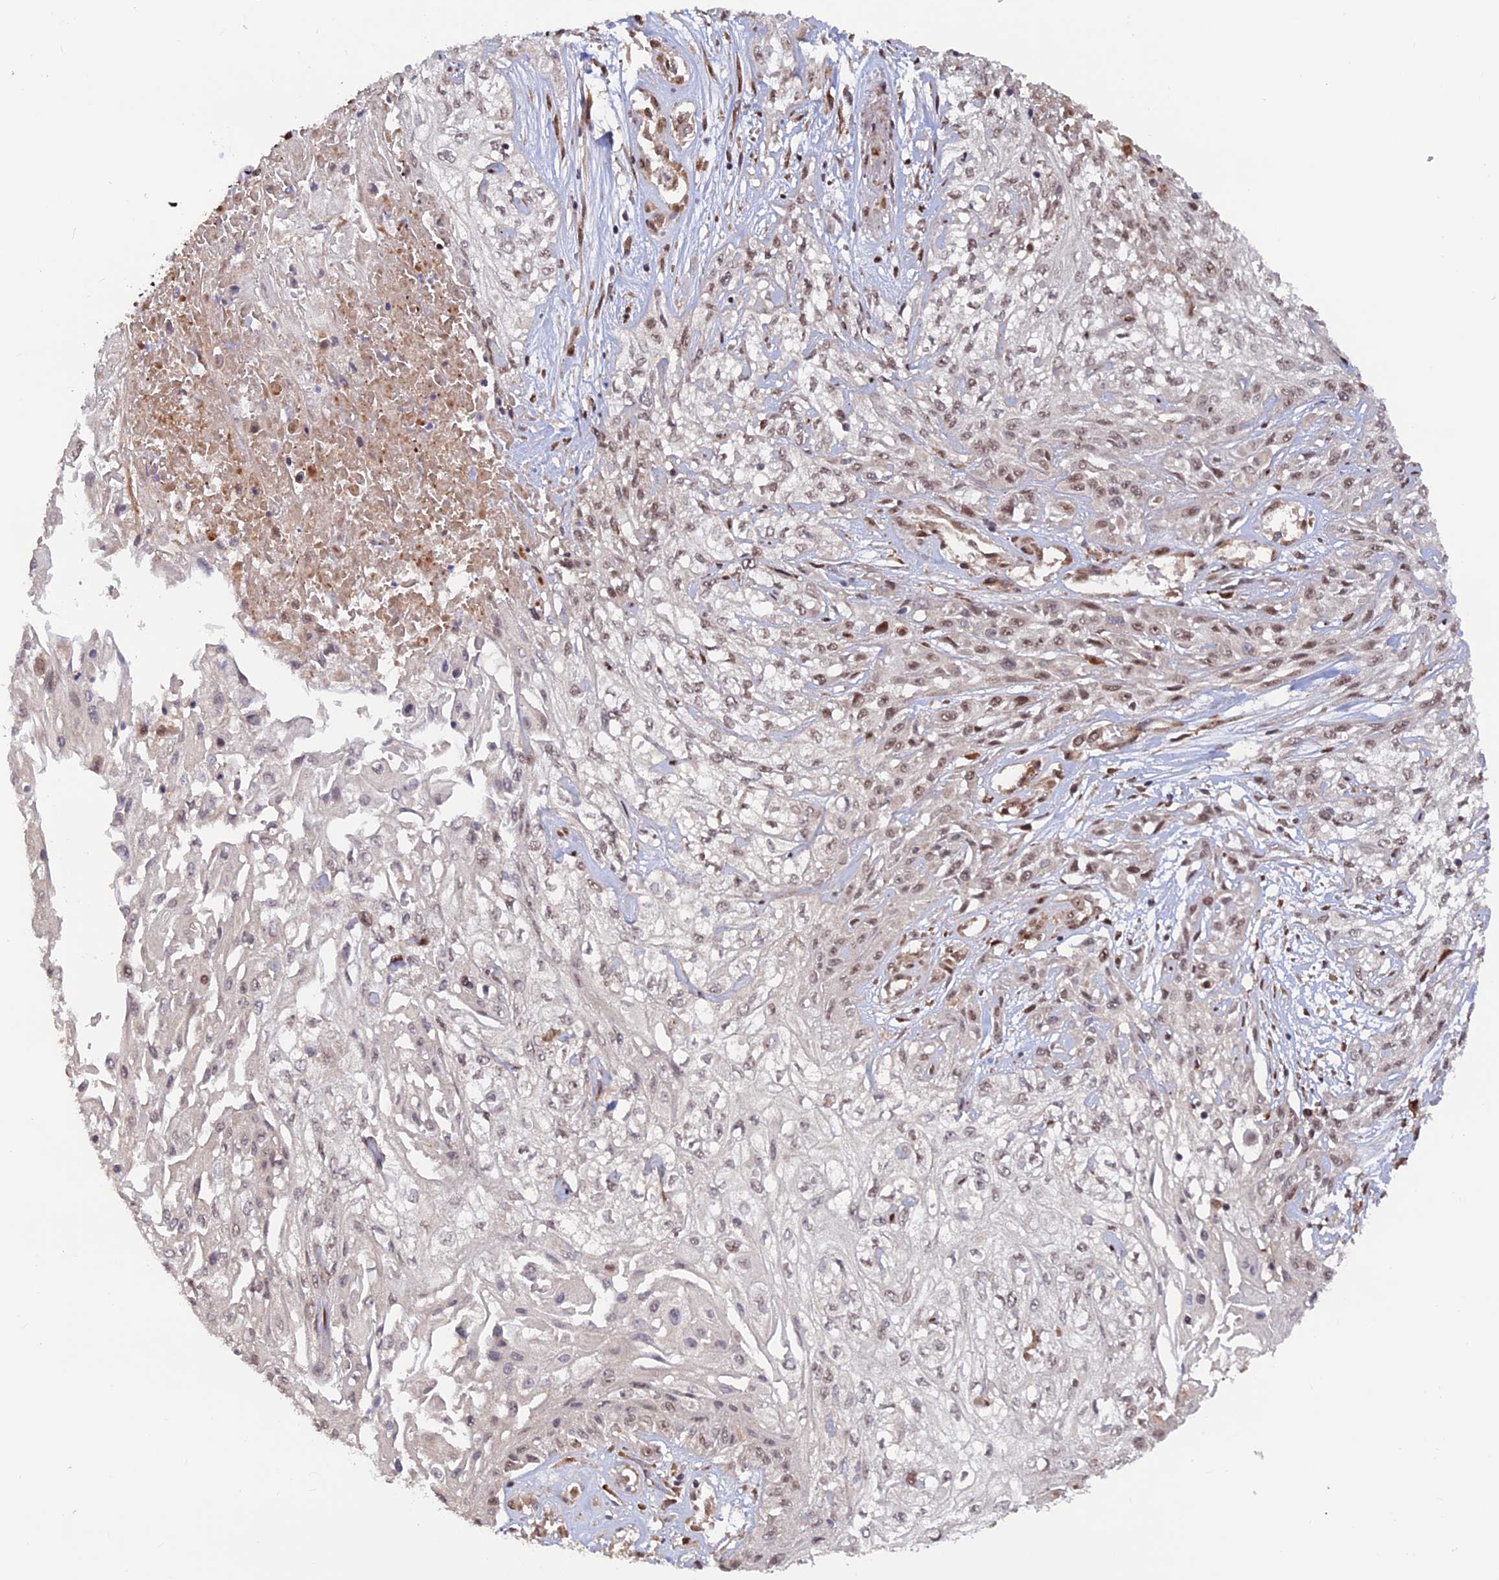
{"staining": {"intensity": "weak", "quantity": "<25%", "location": "nuclear"}, "tissue": "skin cancer", "cell_type": "Tumor cells", "image_type": "cancer", "snomed": [{"axis": "morphology", "description": "Squamous cell carcinoma, NOS"}, {"axis": "morphology", "description": "Squamous cell carcinoma, metastatic, NOS"}, {"axis": "topography", "description": "Skin"}, {"axis": "topography", "description": "Lymph node"}], "caption": "The micrograph displays no significant staining in tumor cells of skin squamous cell carcinoma.", "gene": "ZNF565", "patient": {"sex": "male", "age": 75}}